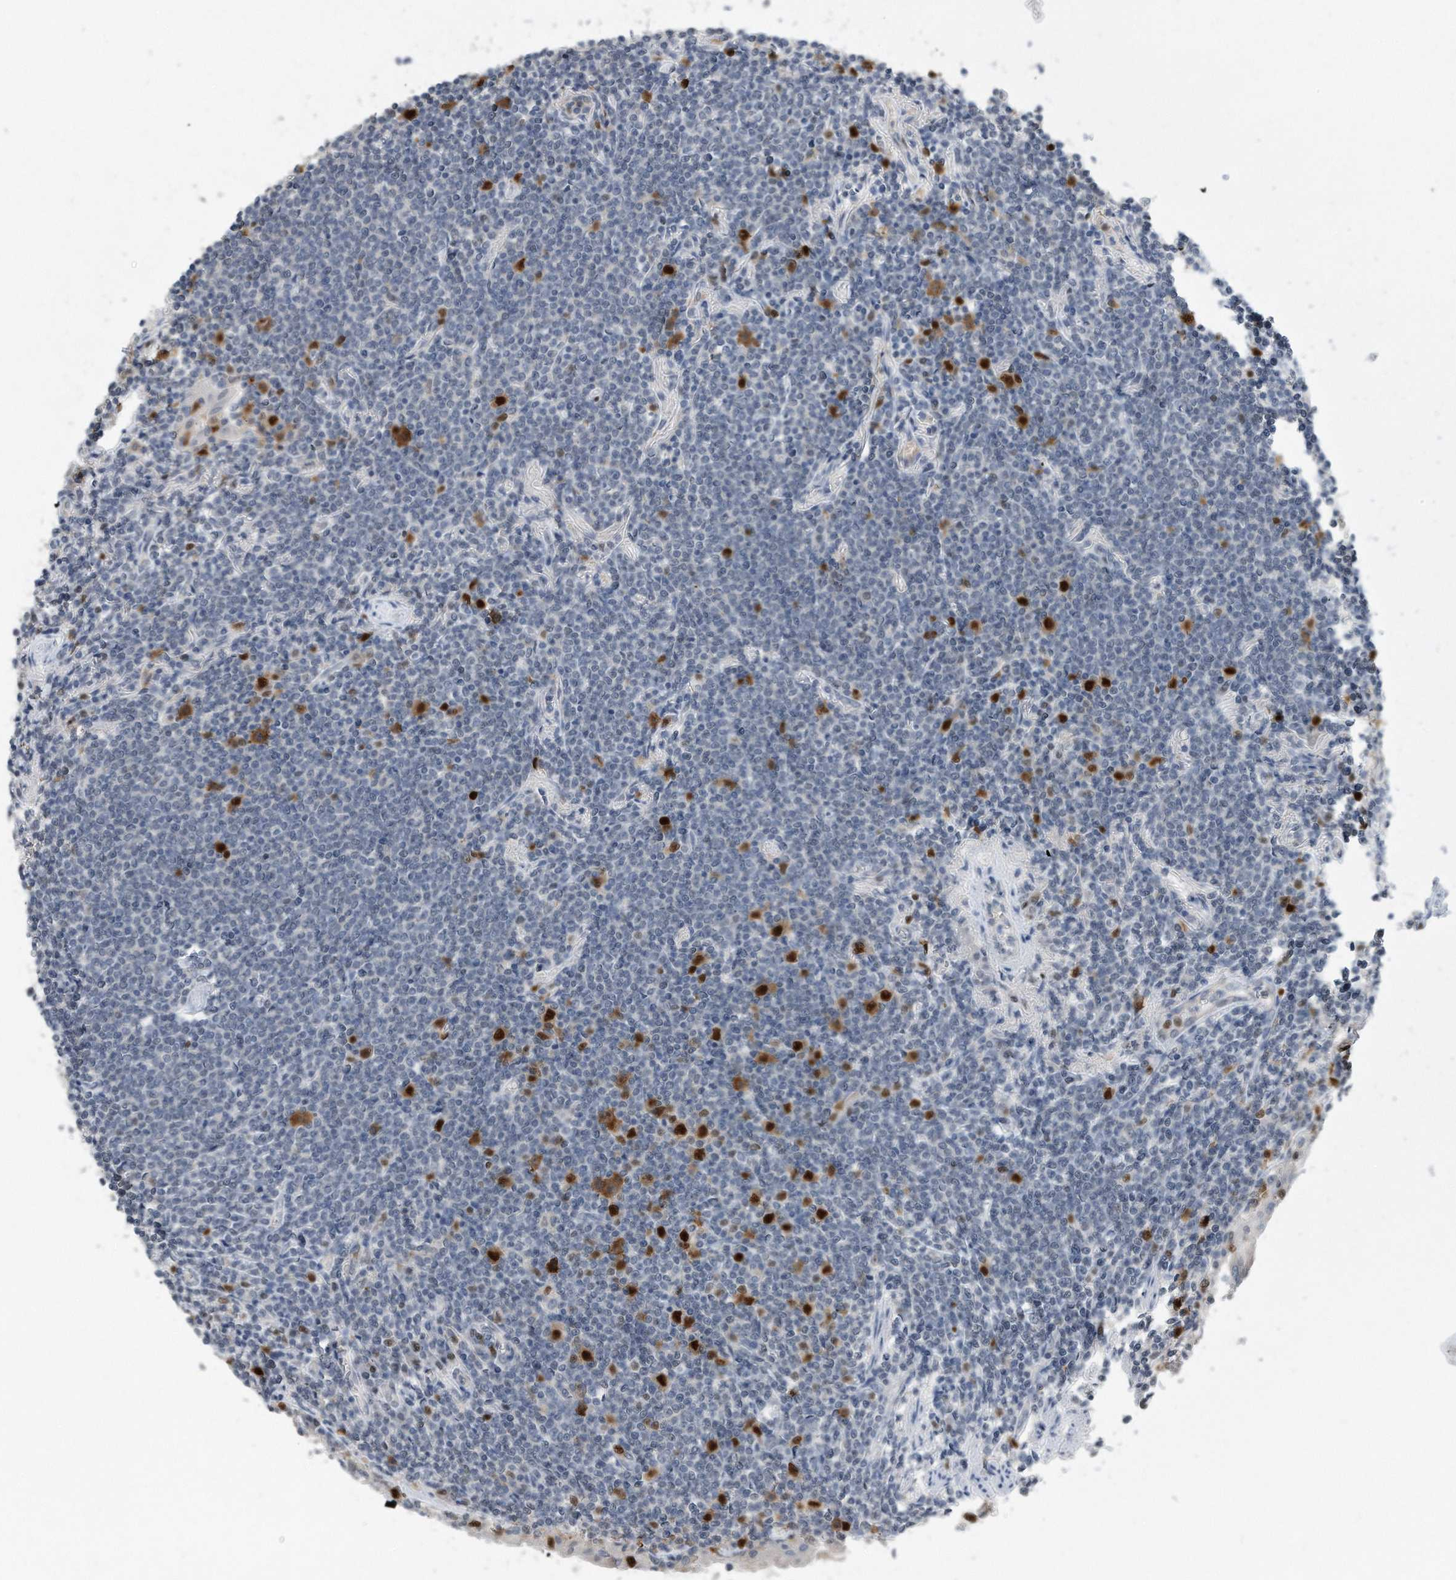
{"staining": {"intensity": "strong", "quantity": "<25%", "location": "nuclear"}, "tissue": "lymphoma", "cell_type": "Tumor cells", "image_type": "cancer", "snomed": [{"axis": "morphology", "description": "Malignant lymphoma, non-Hodgkin's type, Low grade"}, {"axis": "topography", "description": "Lung"}], "caption": "Strong nuclear protein positivity is seen in approximately <25% of tumor cells in lymphoma.", "gene": "PCNA", "patient": {"sex": "female", "age": 71}}